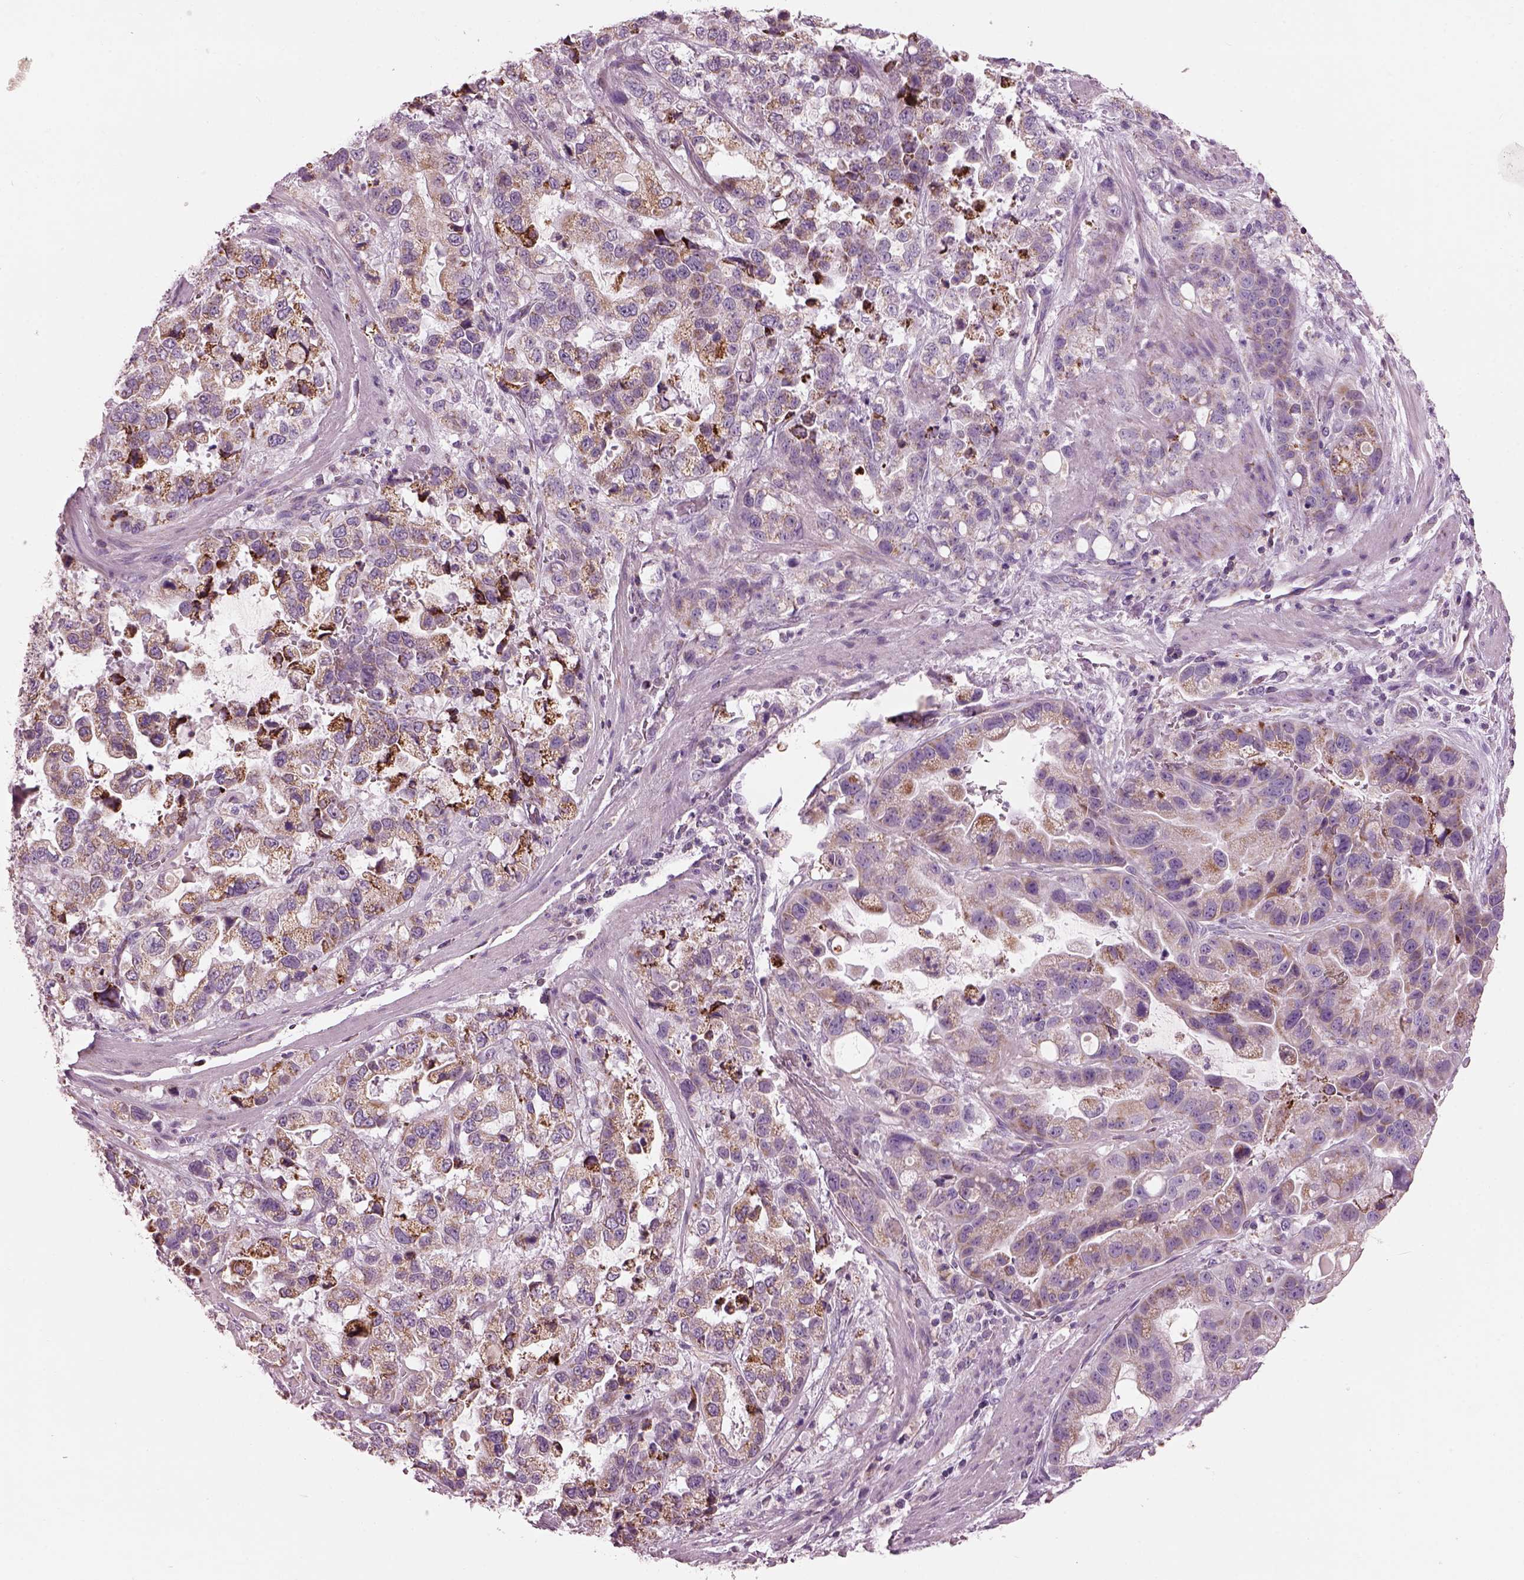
{"staining": {"intensity": "moderate", "quantity": ">75%", "location": "cytoplasmic/membranous"}, "tissue": "stomach cancer", "cell_type": "Tumor cells", "image_type": "cancer", "snomed": [{"axis": "morphology", "description": "Adenocarcinoma, NOS"}, {"axis": "topography", "description": "Stomach"}], "caption": "Stomach cancer tissue shows moderate cytoplasmic/membranous expression in about >75% of tumor cells", "gene": "ATP5MF", "patient": {"sex": "male", "age": 59}}